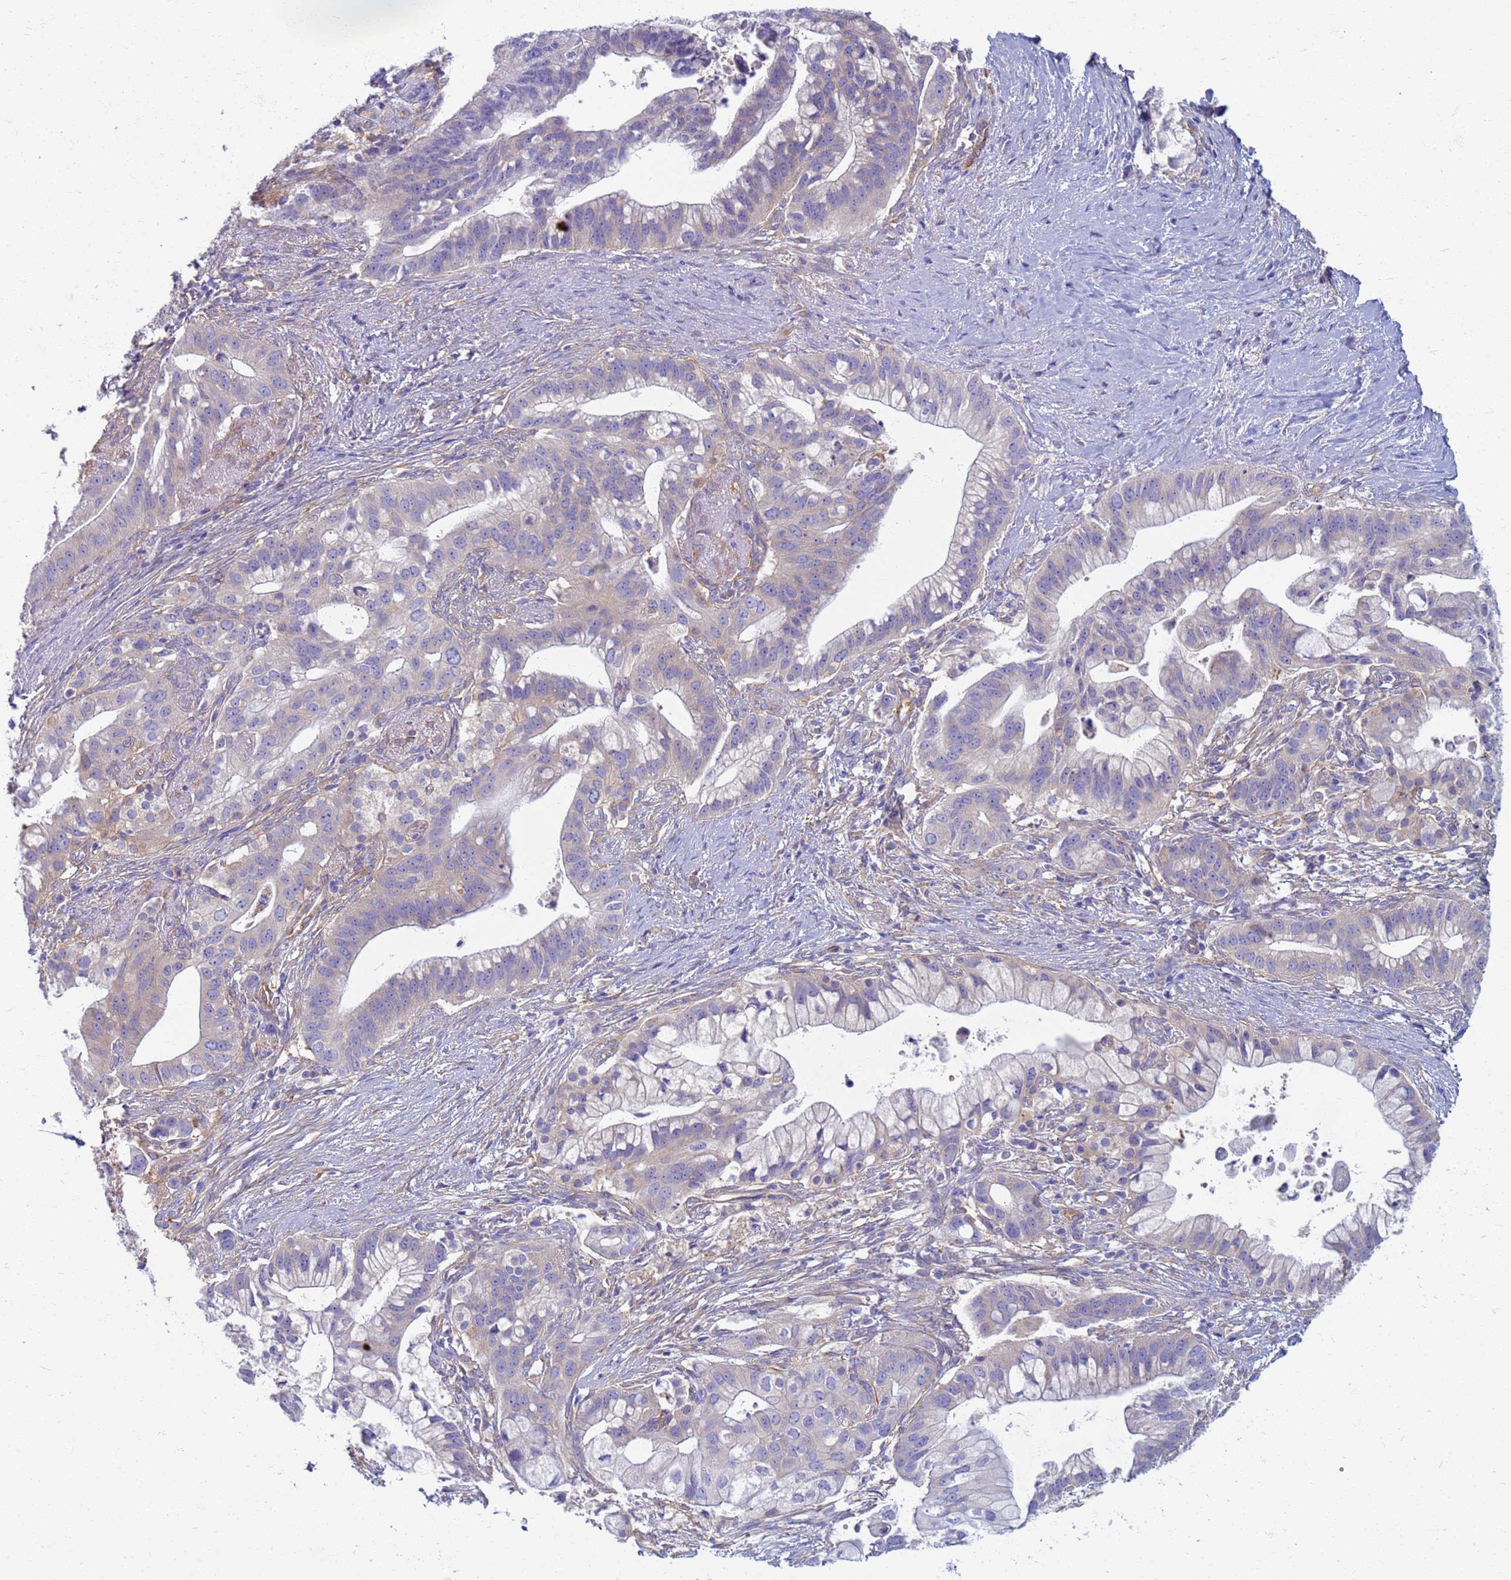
{"staining": {"intensity": "negative", "quantity": "none", "location": "none"}, "tissue": "pancreatic cancer", "cell_type": "Tumor cells", "image_type": "cancer", "snomed": [{"axis": "morphology", "description": "Adenocarcinoma, NOS"}, {"axis": "topography", "description": "Pancreas"}], "caption": "IHC histopathology image of human pancreatic adenocarcinoma stained for a protein (brown), which demonstrates no expression in tumor cells. (DAB IHC with hematoxylin counter stain).", "gene": "EEA1", "patient": {"sex": "male", "age": 68}}